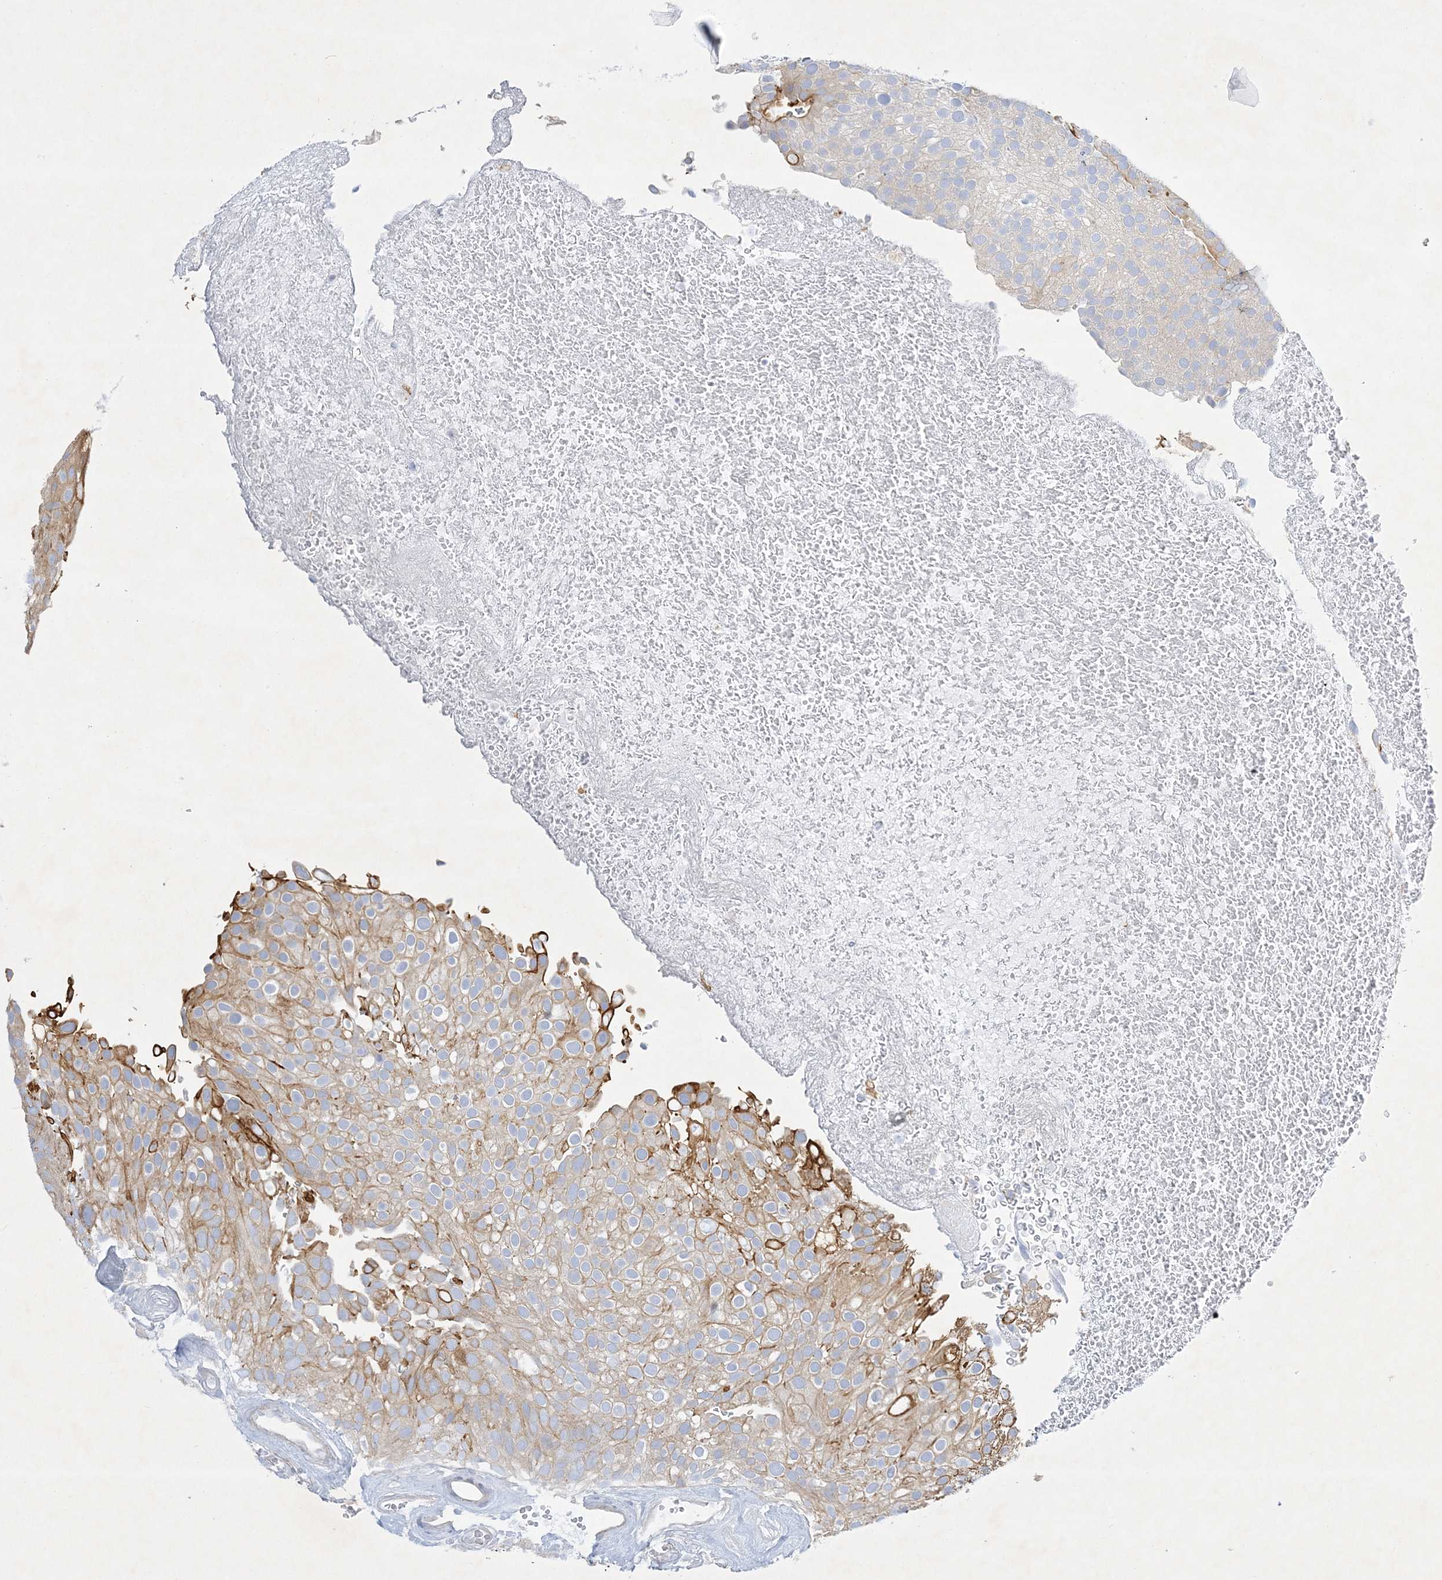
{"staining": {"intensity": "weak", "quantity": ">75%", "location": "cytoplasmic/membranous"}, "tissue": "urothelial cancer", "cell_type": "Tumor cells", "image_type": "cancer", "snomed": [{"axis": "morphology", "description": "Urothelial carcinoma, Low grade"}, {"axis": "topography", "description": "Urinary bladder"}], "caption": "Approximately >75% of tumor cells in low-grade urothelial carcinoma demonstrate weak cytoplasmic/membranous protein positivity as visualized by brown immunohistochemical staining.", "gene": "FARSB", "patient": {"sex": "male", "age": 78}}